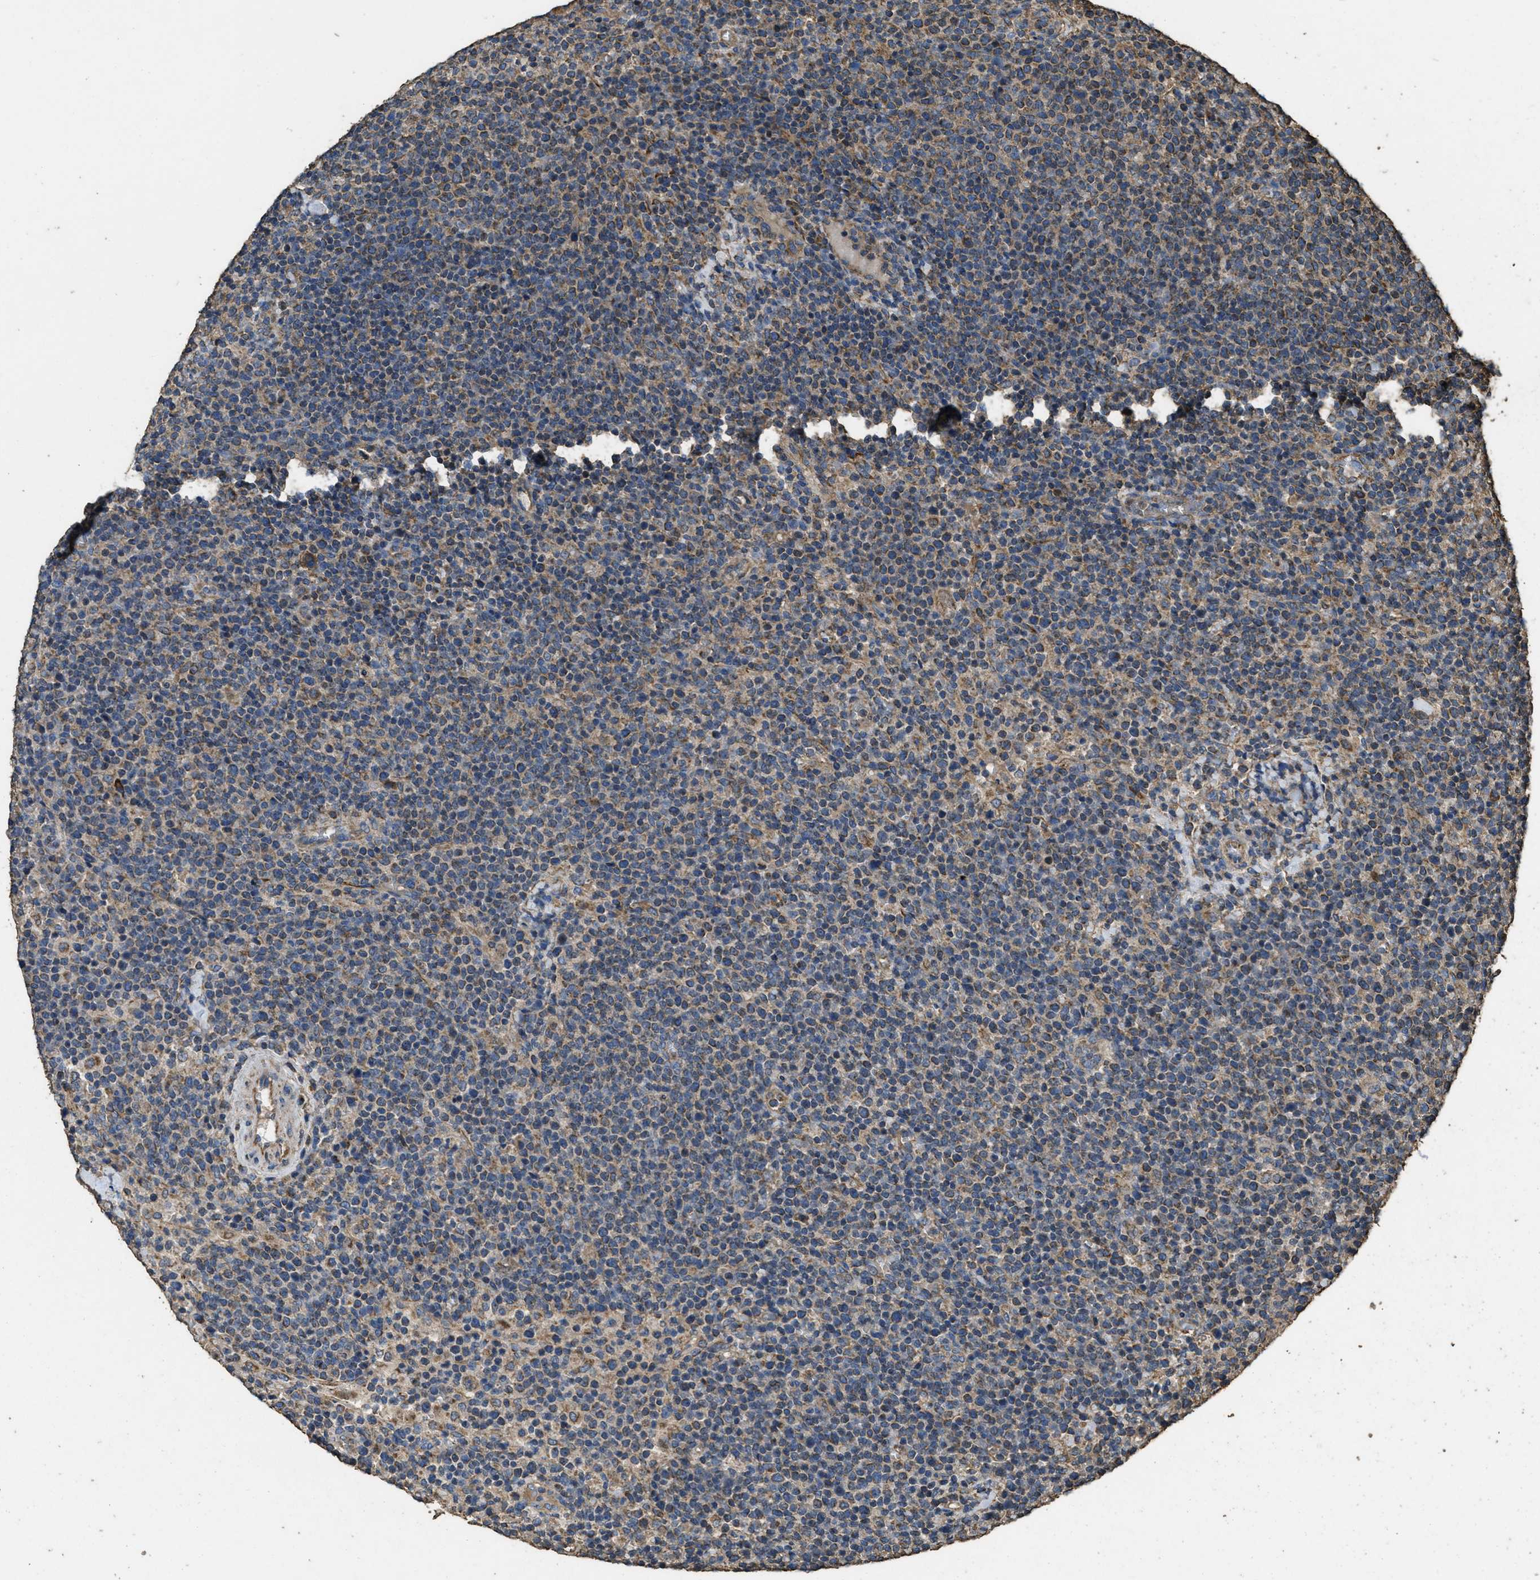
{"staining": {"intensity": "moderate", "quantity": "25%-75%", "location": "cytoplasmic/membranous"}, "tissue": "lymphoma", "cell_type": "Tumor cells", "image_type": "cancer", "snomed": [{"axis": "morphology", "description": "Malignant lymphoma, non-Hodgkin's type, High grade"}, {"axis": "topography", "description": "Lymph node"}], "caption": "The photomicrograph reveals immunohistochemical staining of lymphoma. There is moderate cytoplasmic/membranous staining is identified in about 25%-75% of tumor cells.", "gene": "CYRIA", "patient": {"sex": "male", "age": 61}}